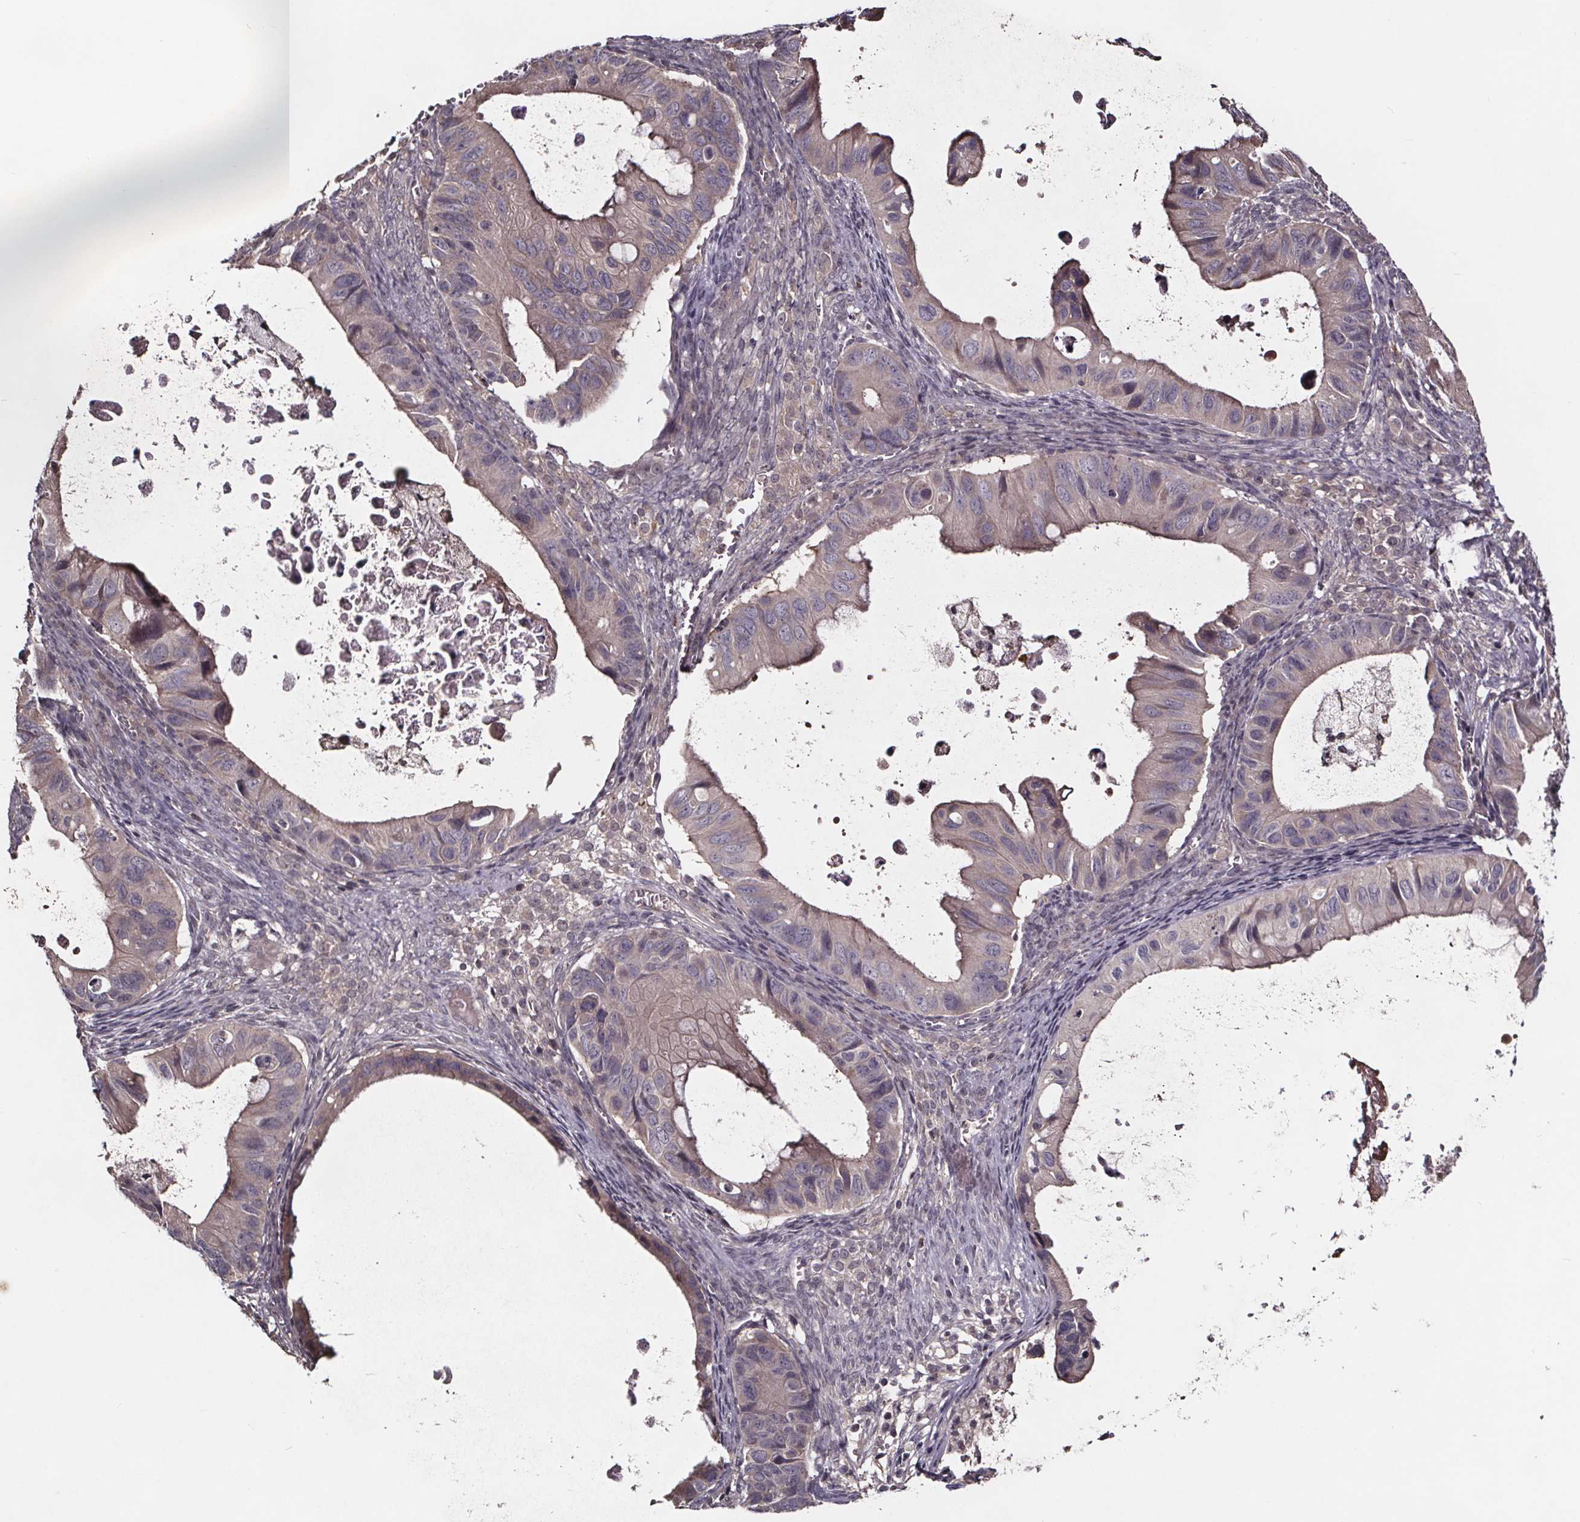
{"staining": {"intensity": "weak", "quantity": "<25%", "location": "cytoplasmic/membranous"}, "tissue": "ovarian cancer", "cell_type": "Tumor cells", "image_type": "cancer", "snomed": [{"axis": "morphology", "description": "Cystadenocarcinoma, mucinous, NOS"}, {"axis": "topography", "description": "Ovary"}], "caption": "Micrograph shows no significant protein staining in tumor cells of ovarian cancer (mucinous cystadenocarcinoma). Nuclei are stained in blue.", "gene": "SMIM1", "patient": {"sex": "female", "age": 64}}